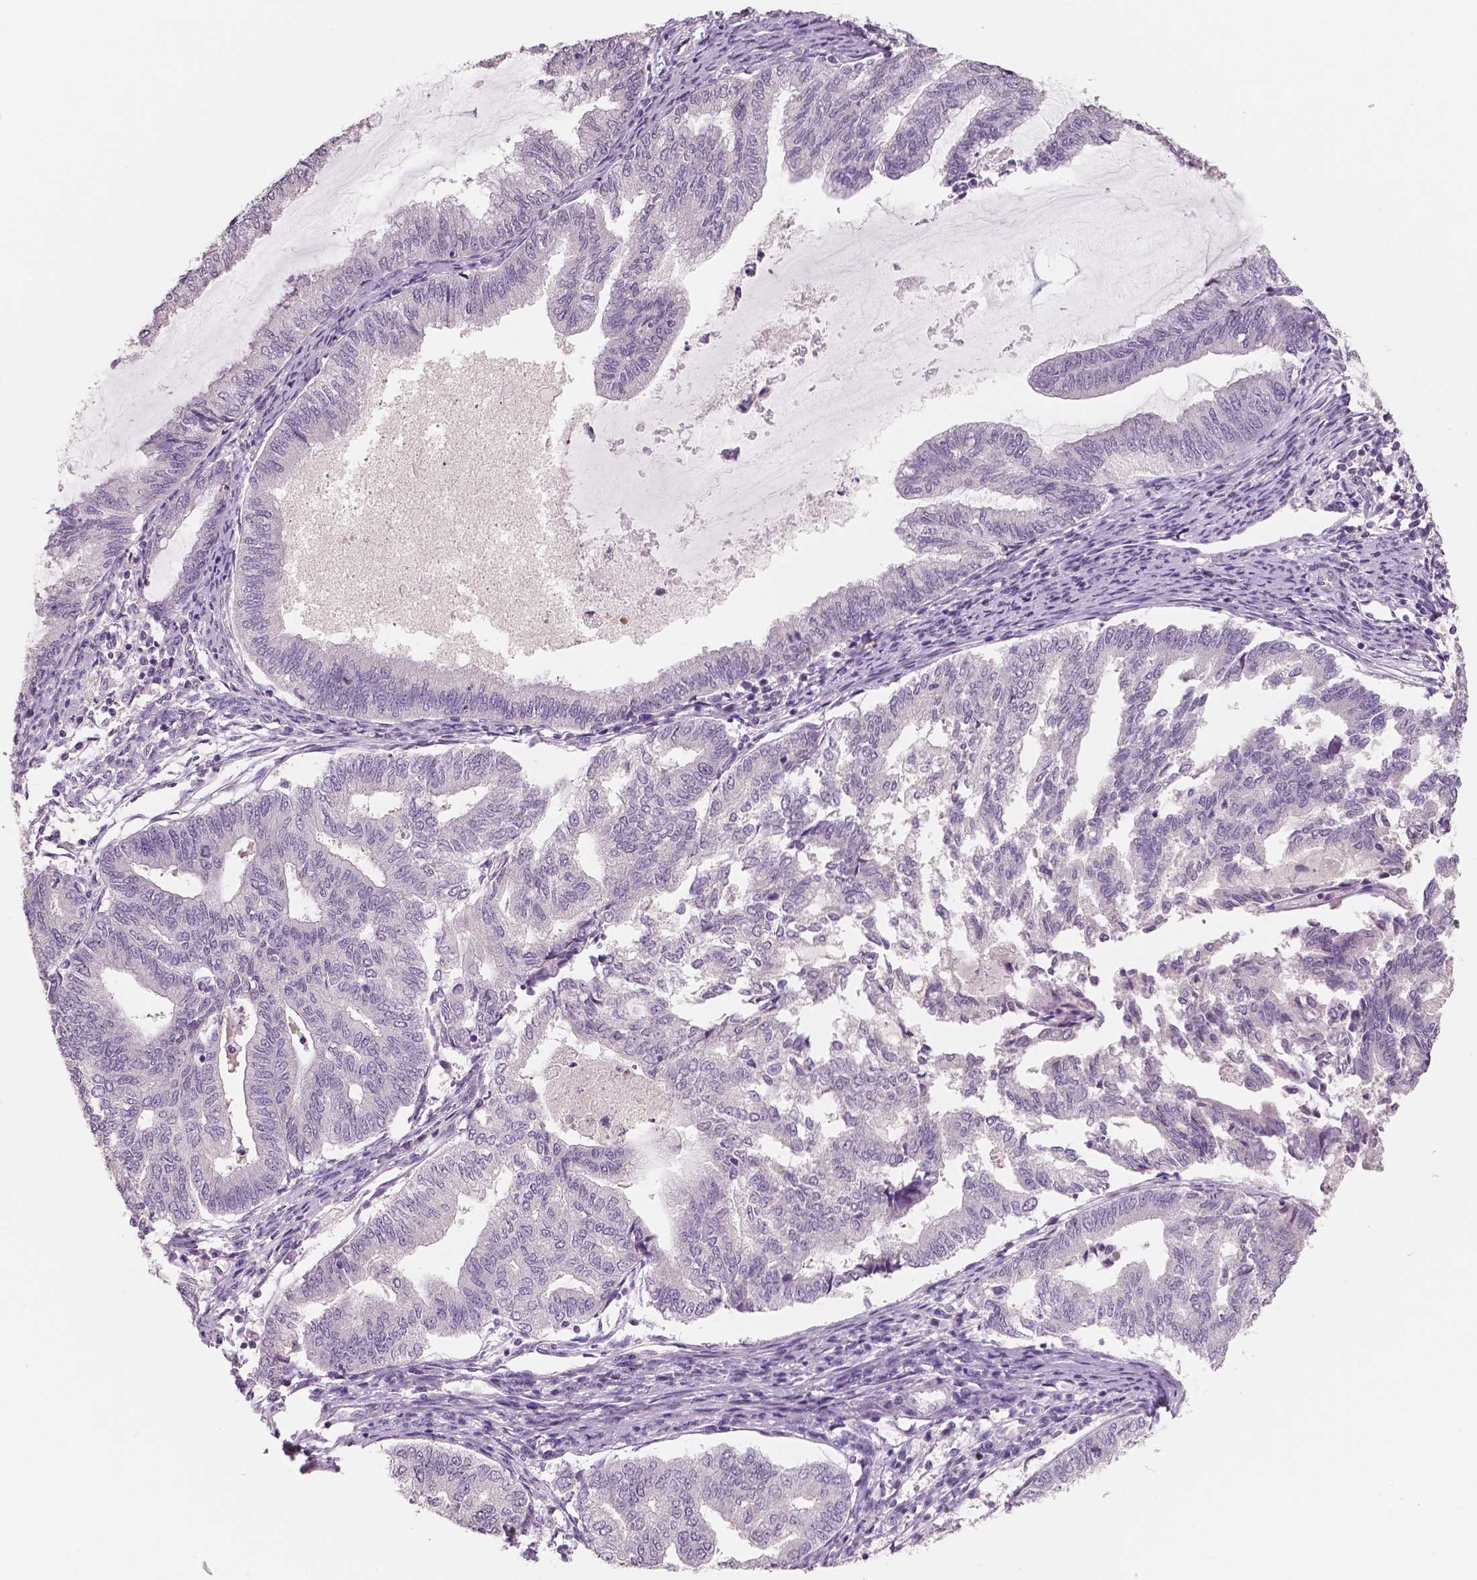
{"staining": {"intensity": "negative", "quantity": "none", "location": "none"}, "tissue": "endometrial cancer", "cell_type": "Tumor cells", "image_type": "cancer", "snomed": [{"axis": "morphology", "description": "Adenocarcinoma, NOS"}, {"axis": "topography", "description": "Endometrium"}], "caption": "The histopathology image displays no staining of tumor cells in adenocarcinoma (endometrial). (DAB IHC, high magnification).", "gene": "NECAB1", "patient": {"sex": "female", "age": 79}}